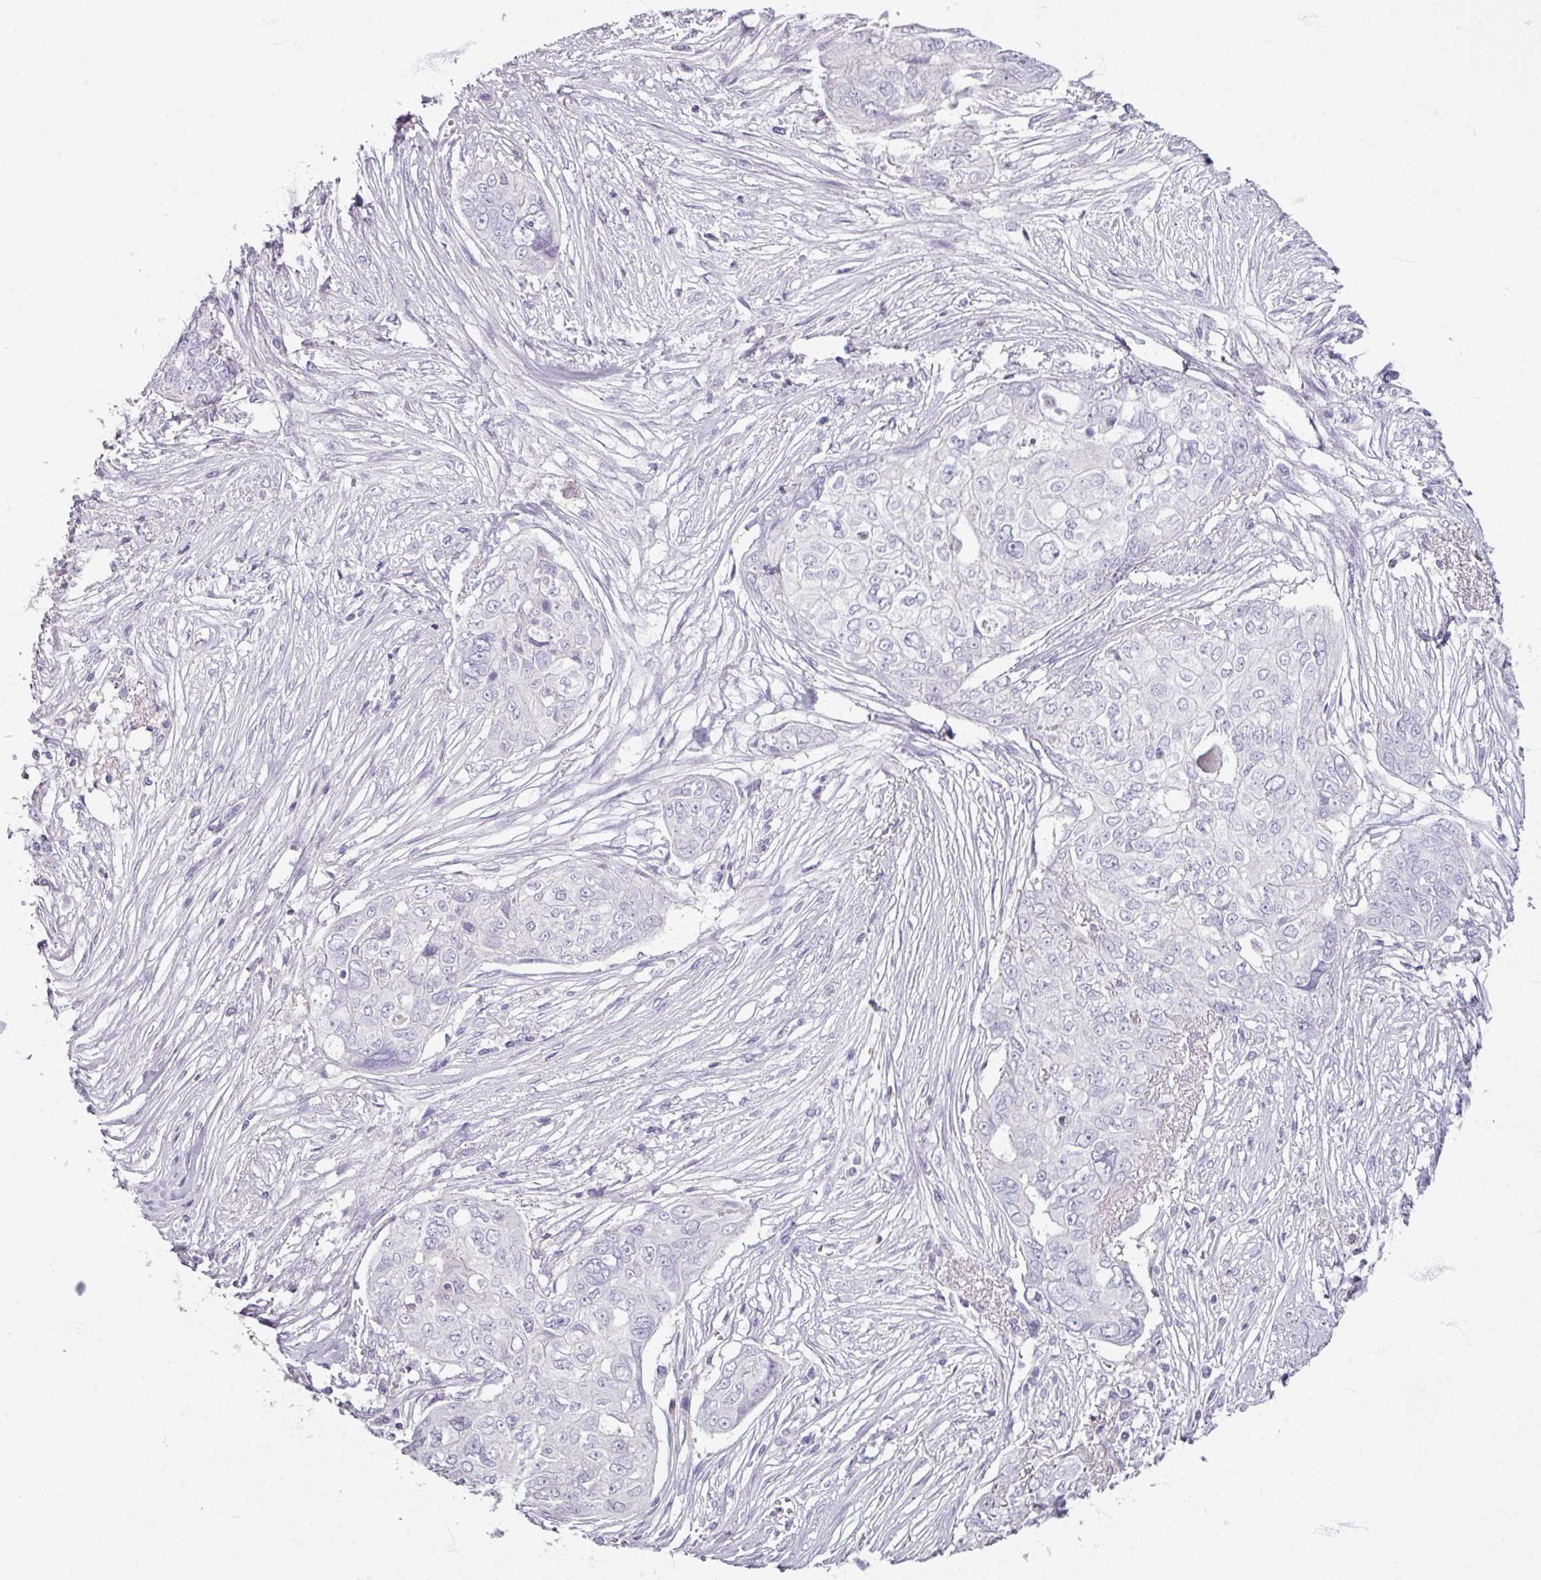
{"staining": {"intensity": "negative", "quantity": "none", "location": "none"}, "tissue": "ovarian cancer", "cell_type": "Tumor cells", "image_type": "cancer", "snomed": [{"axis": "morphology", "description": "Carcinoma, endometroid"}, {"axis": "topography", "description": "Ovary"}], "caption": "There is no significant staining in tumor cells of ovarian cancer.", "gene": "PTPRC", "patient": {"sex": "female", "age": 70}}